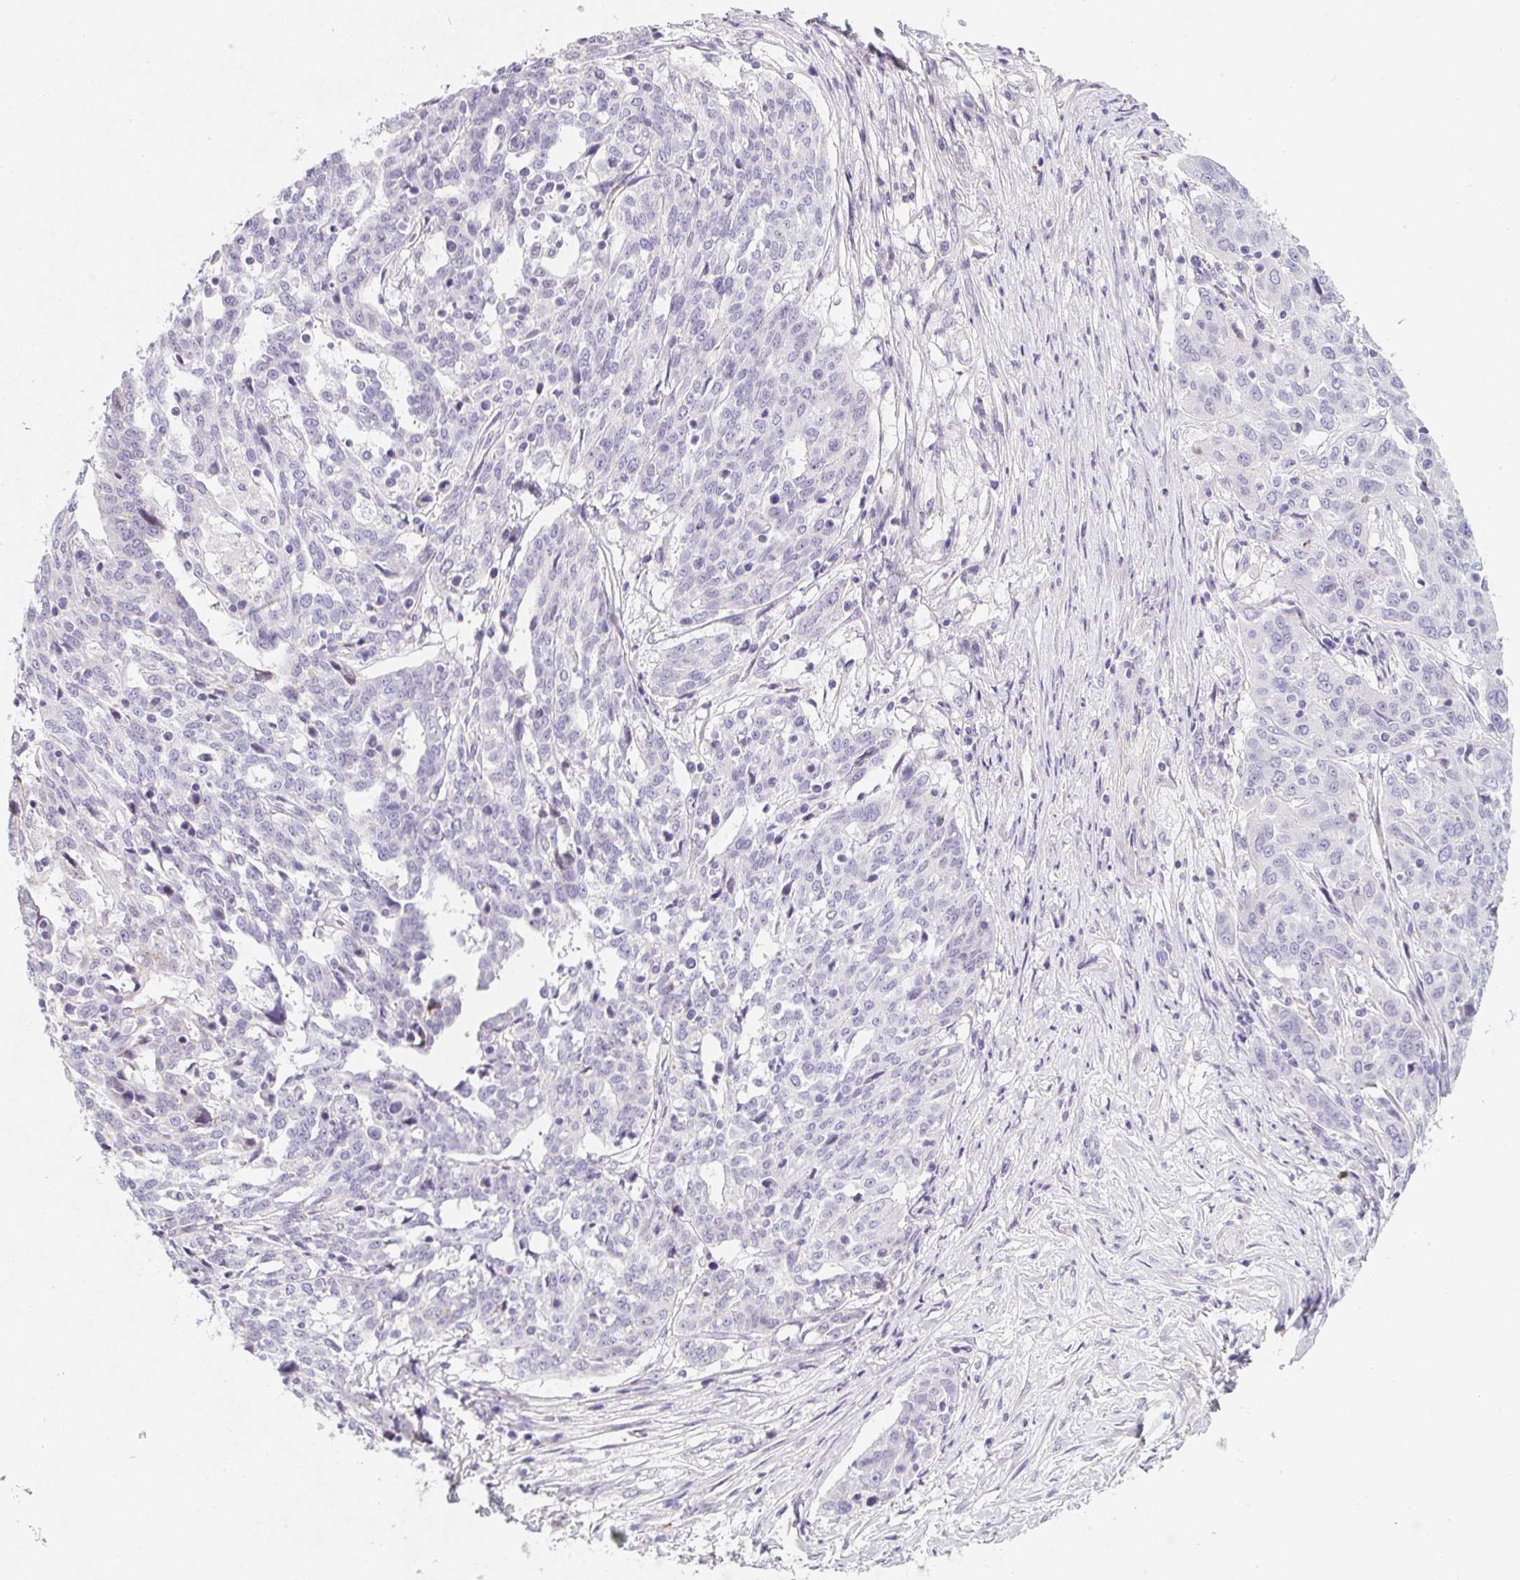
{"staining": {"intensity": "negative", "quantity": "none", "location": "none"}, "tissue": "ovarian cancer", "cell_type": "Tumor cells", "image_type": "cancer", "snomed": [{"axis": "morphology", "description": "Cystadenocarcinoma, serous, NOS"}, {"axis": "topography", "description": "Ovary"}], "caption": "Ovarian cancer (serous cystadenocarcinoma) was stained to show a protein in brown. There is no significant expression in tumor cells. The staining is performed using DAB brown chromogen with nuclei counter-stained in using hematoxylin.", "gene": "MAP1A", "patient": {"sex": "female", "age": 67}}